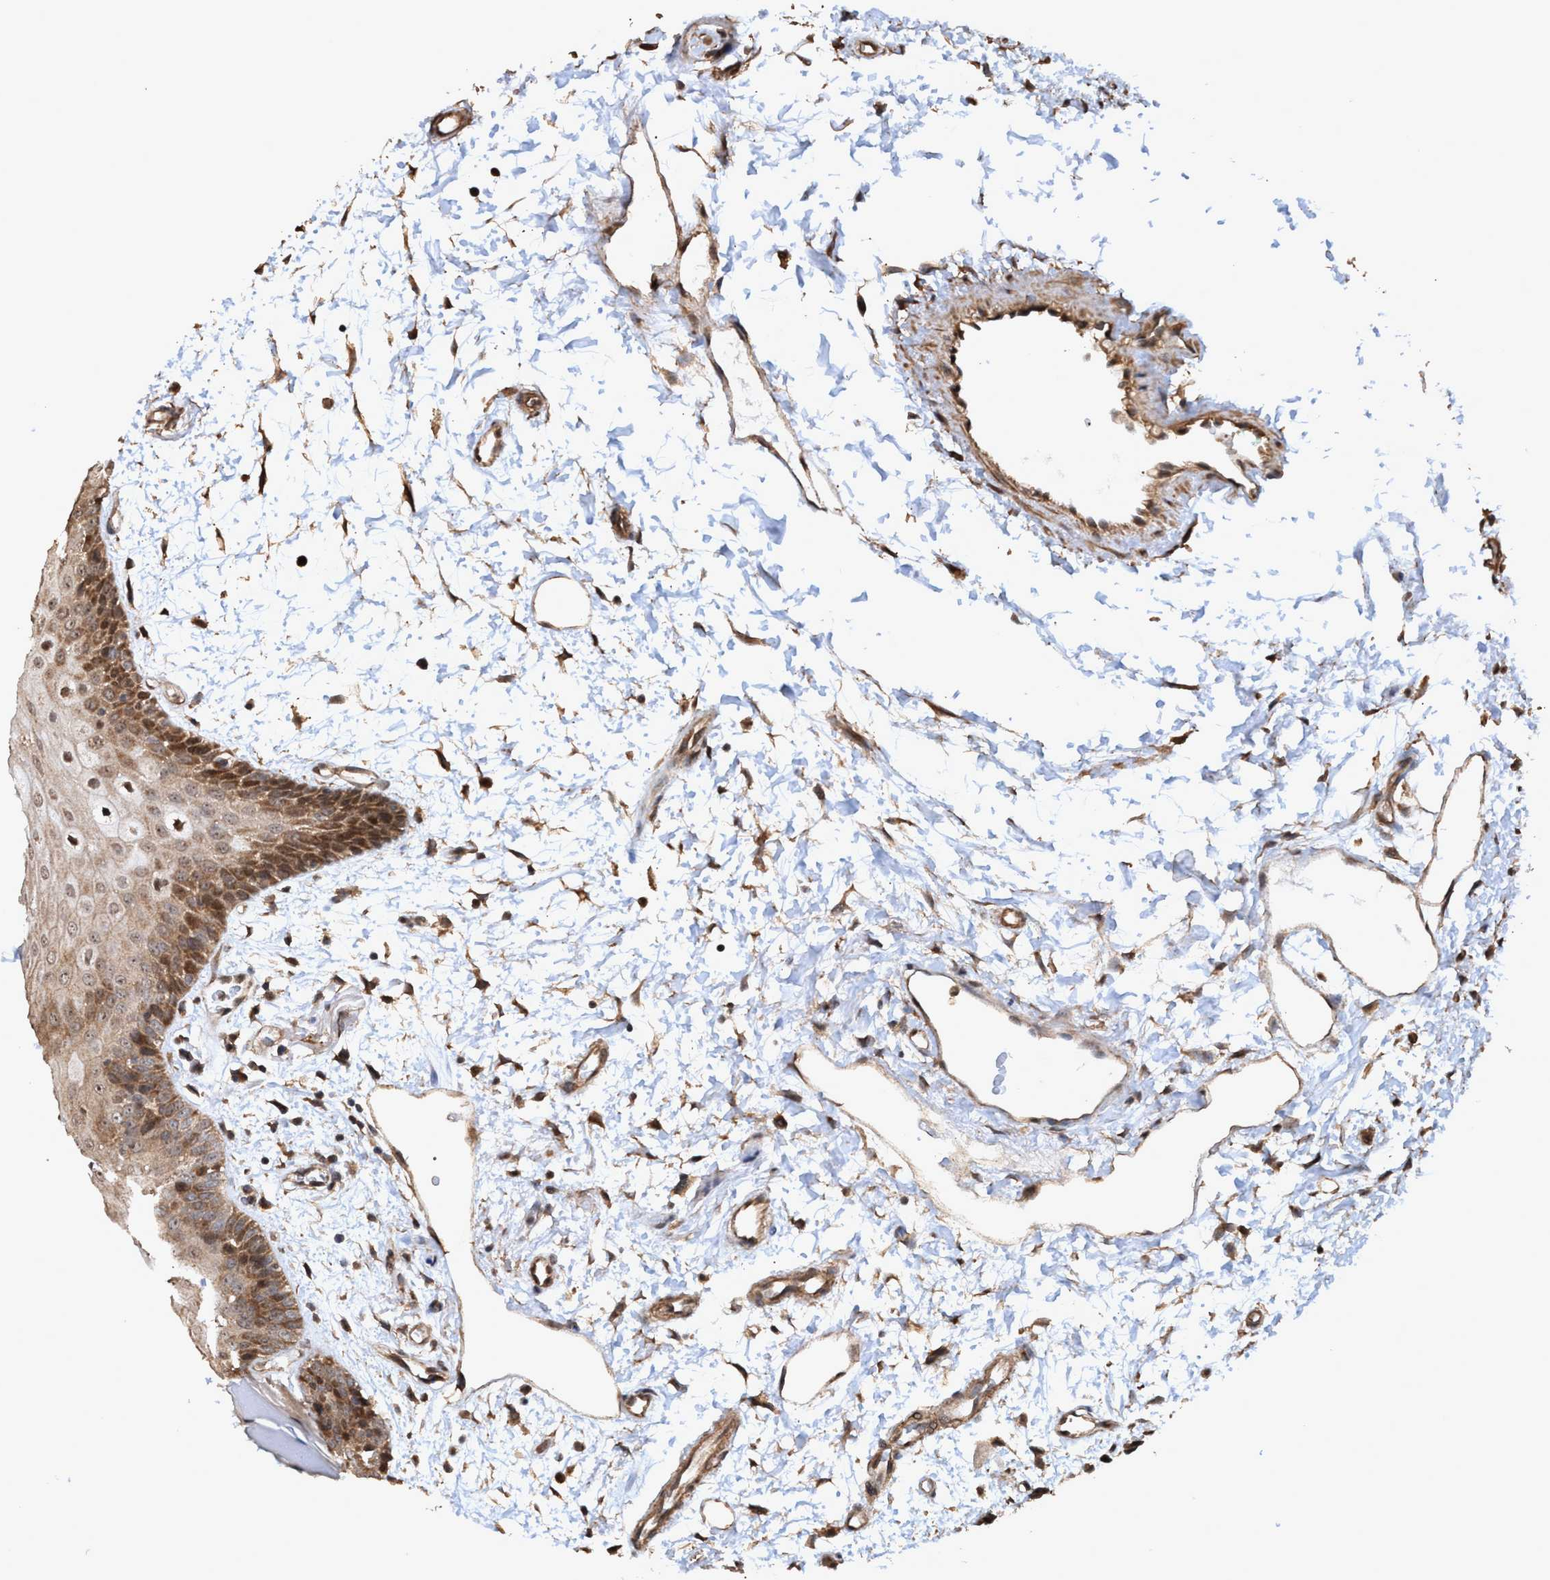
{"staining": {"intensity": "moderate", "quantity": ">75%", "location": "cytoplasmic/membranous,nuclear"}, "tissue": "oral mucosa", "cell_type": "Squamous epithelial cells", "image_type": "normal", "snomed": [{"axis": "morphology", "description": "Normal tissue, NOS"}, {"axis": "topography", "description": "Skeletal muscle"}, {"axis": "topography", "description": "Oral tissue"}, {"axis": "topography", "description": "Peripheral nerve tissue"}], "caption": "Immunohistochemistry staining of normal oral mucosa, which reveals medium levels of moderate cytoplasmic/membranous,nuclear positivity in about >75% of squamous epithelial cells indicating moderate cytoplasmic/membranous,nuclear protein positivity. The staining was performed using DAB (3,3'-diaminobenzidine) (brown) for protein detection and nuclei were counterstained in hematoxylin (blue).", "gene": "TRPC7", "patient": {"sex": "female", "age": 84}}